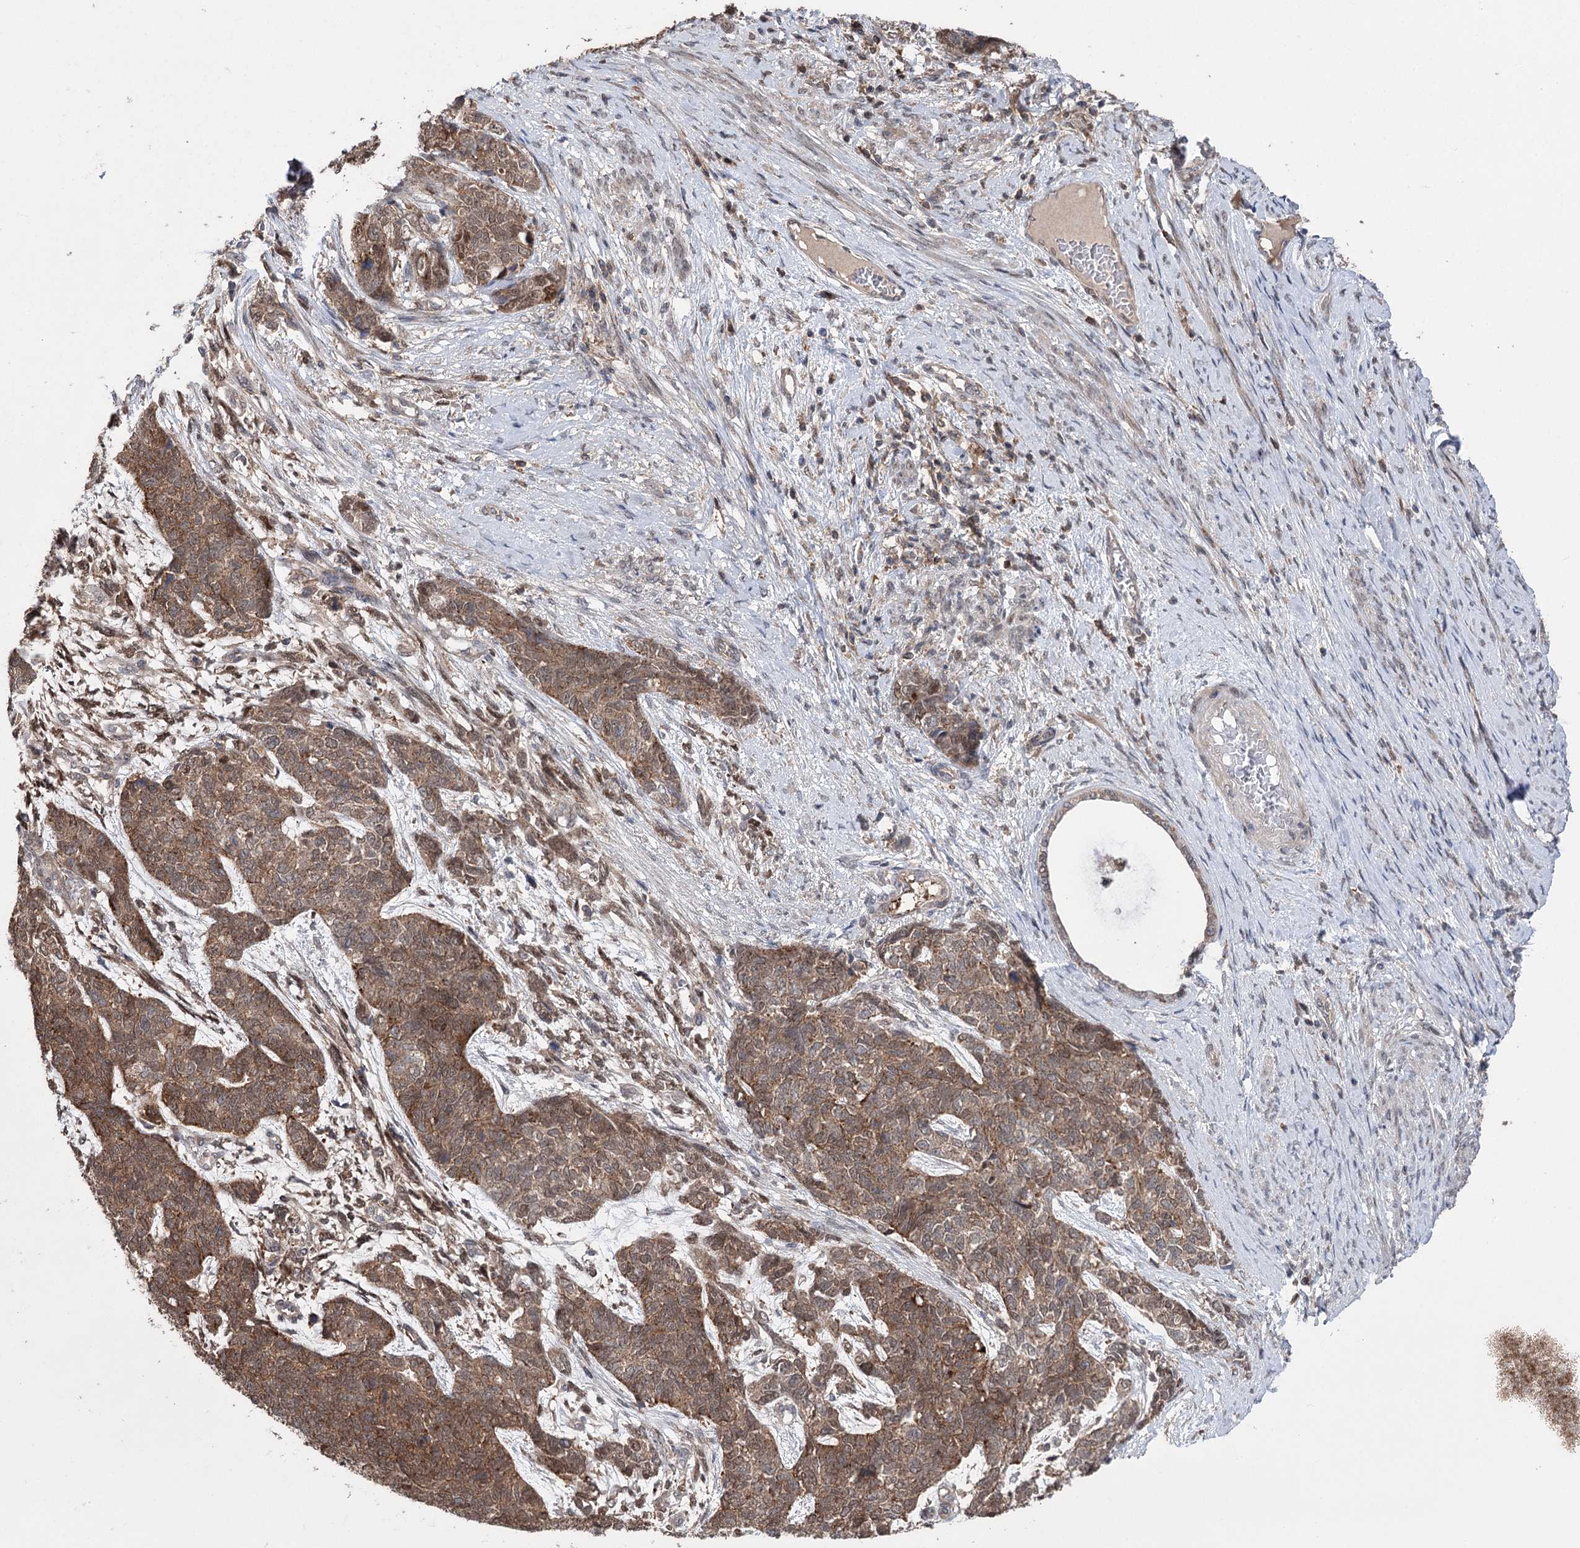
{"staining": {"intensity": "moderate", "quantity": ">75%", "location": "cytoplasmic/membranous"}, "tissue": "cervical cancer", "cell_type": "Tumor cells", "image_type": "cancer", "snomed": [{"axis": "morphology", "description": "Squamous cell carcinoma, NOS"}, {"axis": "topography", "description": "Cervix"}], "caption": "Human squamous cell carcinoma (cervical) stained for a protein (brown) exhibits moderate cytoplasmic/membranous positive positivity in about >75% of tumor cells.", "gene": "STX6", "patient": {"sex": "female", "age": 63}}